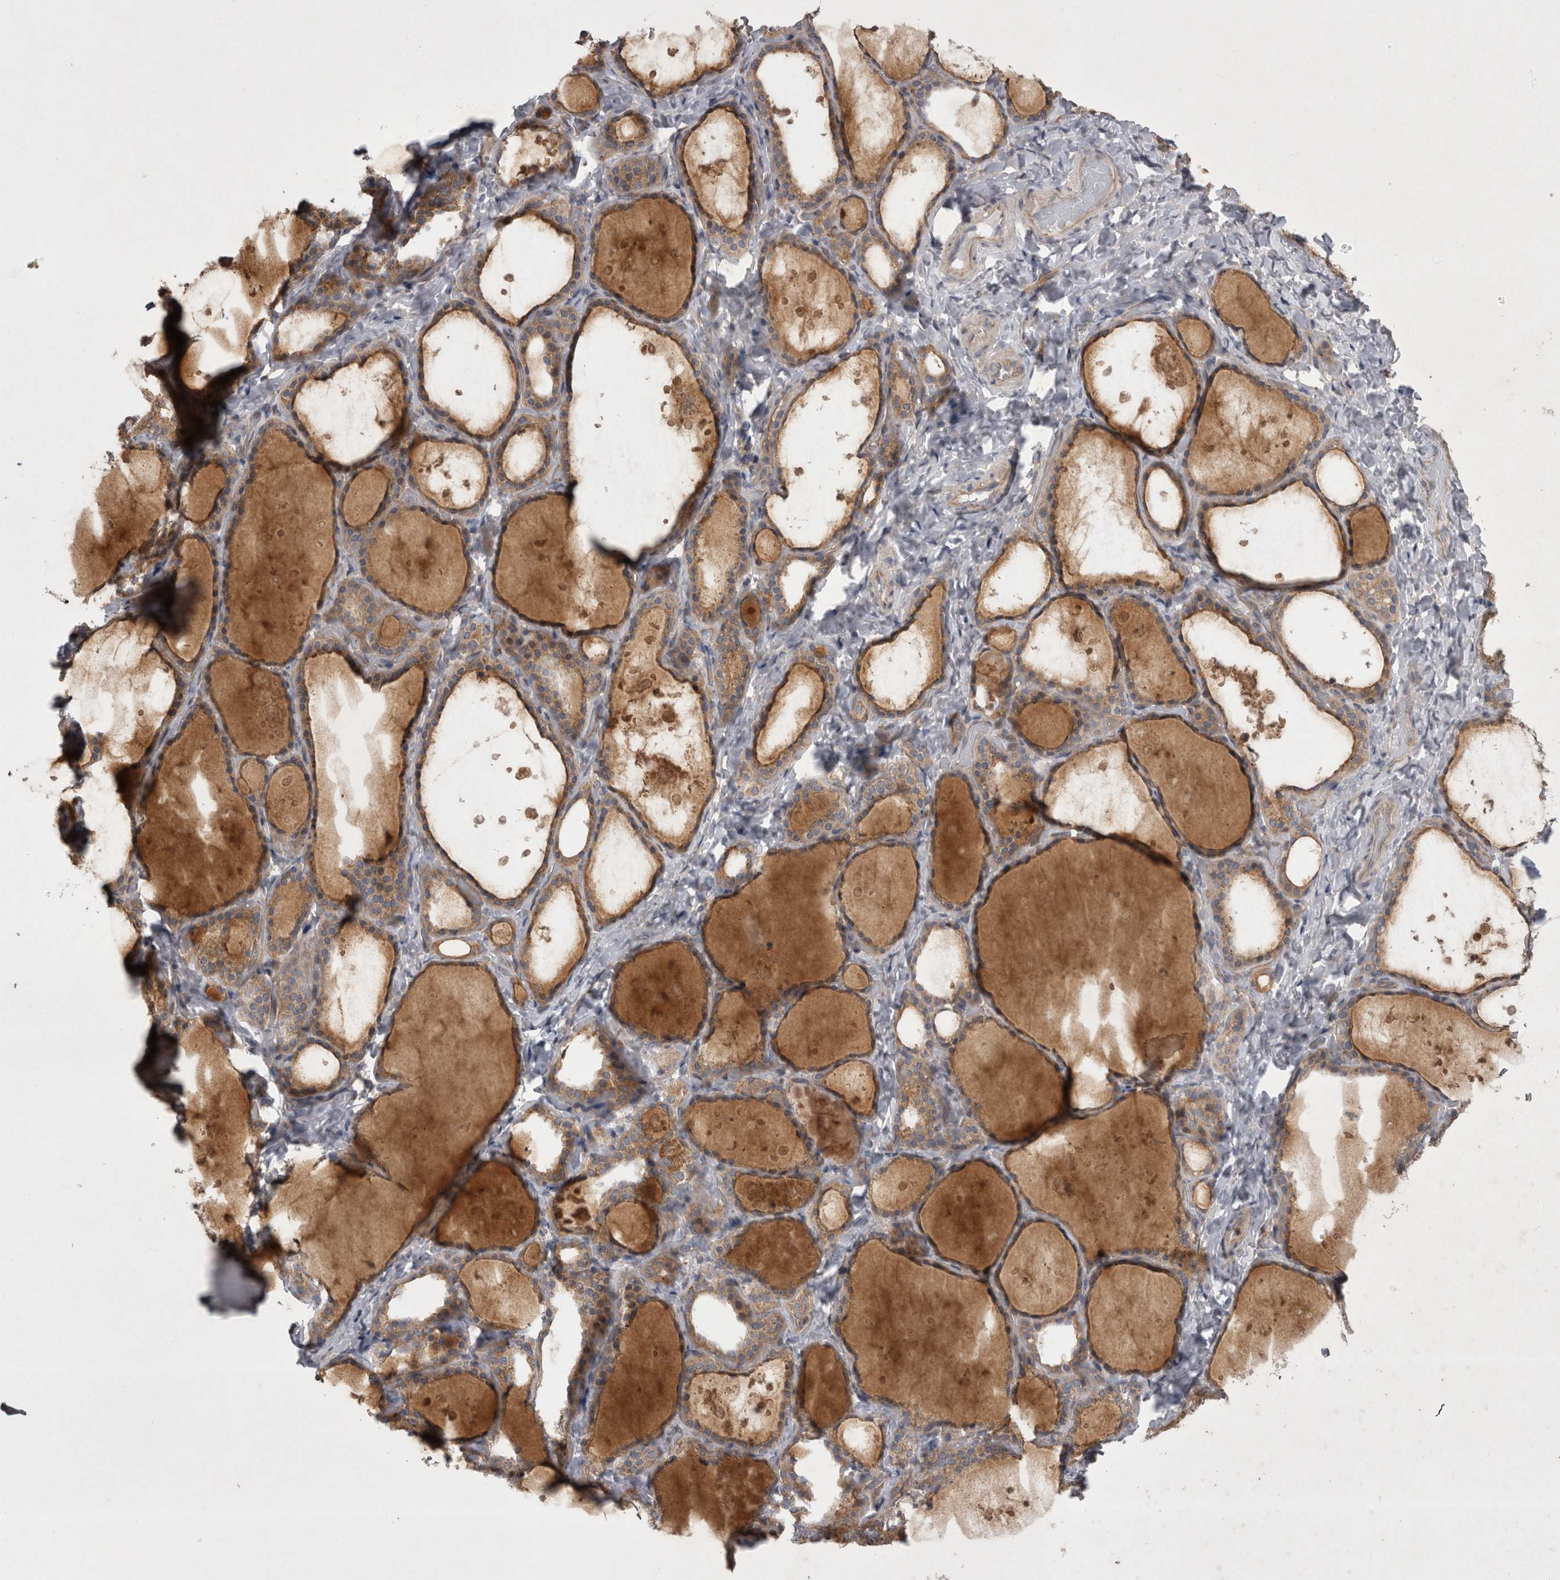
{"staining": {"intensity": "weak", "quantity": ">75%", "location": "cytoplasmic/membranous"}, "tissue": "thyroid gland", "cell_type": "Glandular cells", "image_type": "normal", "snomed": [{"axis": "morphology", "description": "Normal tissue, NOS"}, {"axis": "topography", "description": "Thyroid gland"}], "caption": "Immunohistochemical staining of benign thyroid gland exhibits weak cytoplasmic/membranous protein positivity in approximately >75% of glandular cells.", "gene": "TSPOAP1", "patient": {"sex": "female", "age": 44}}